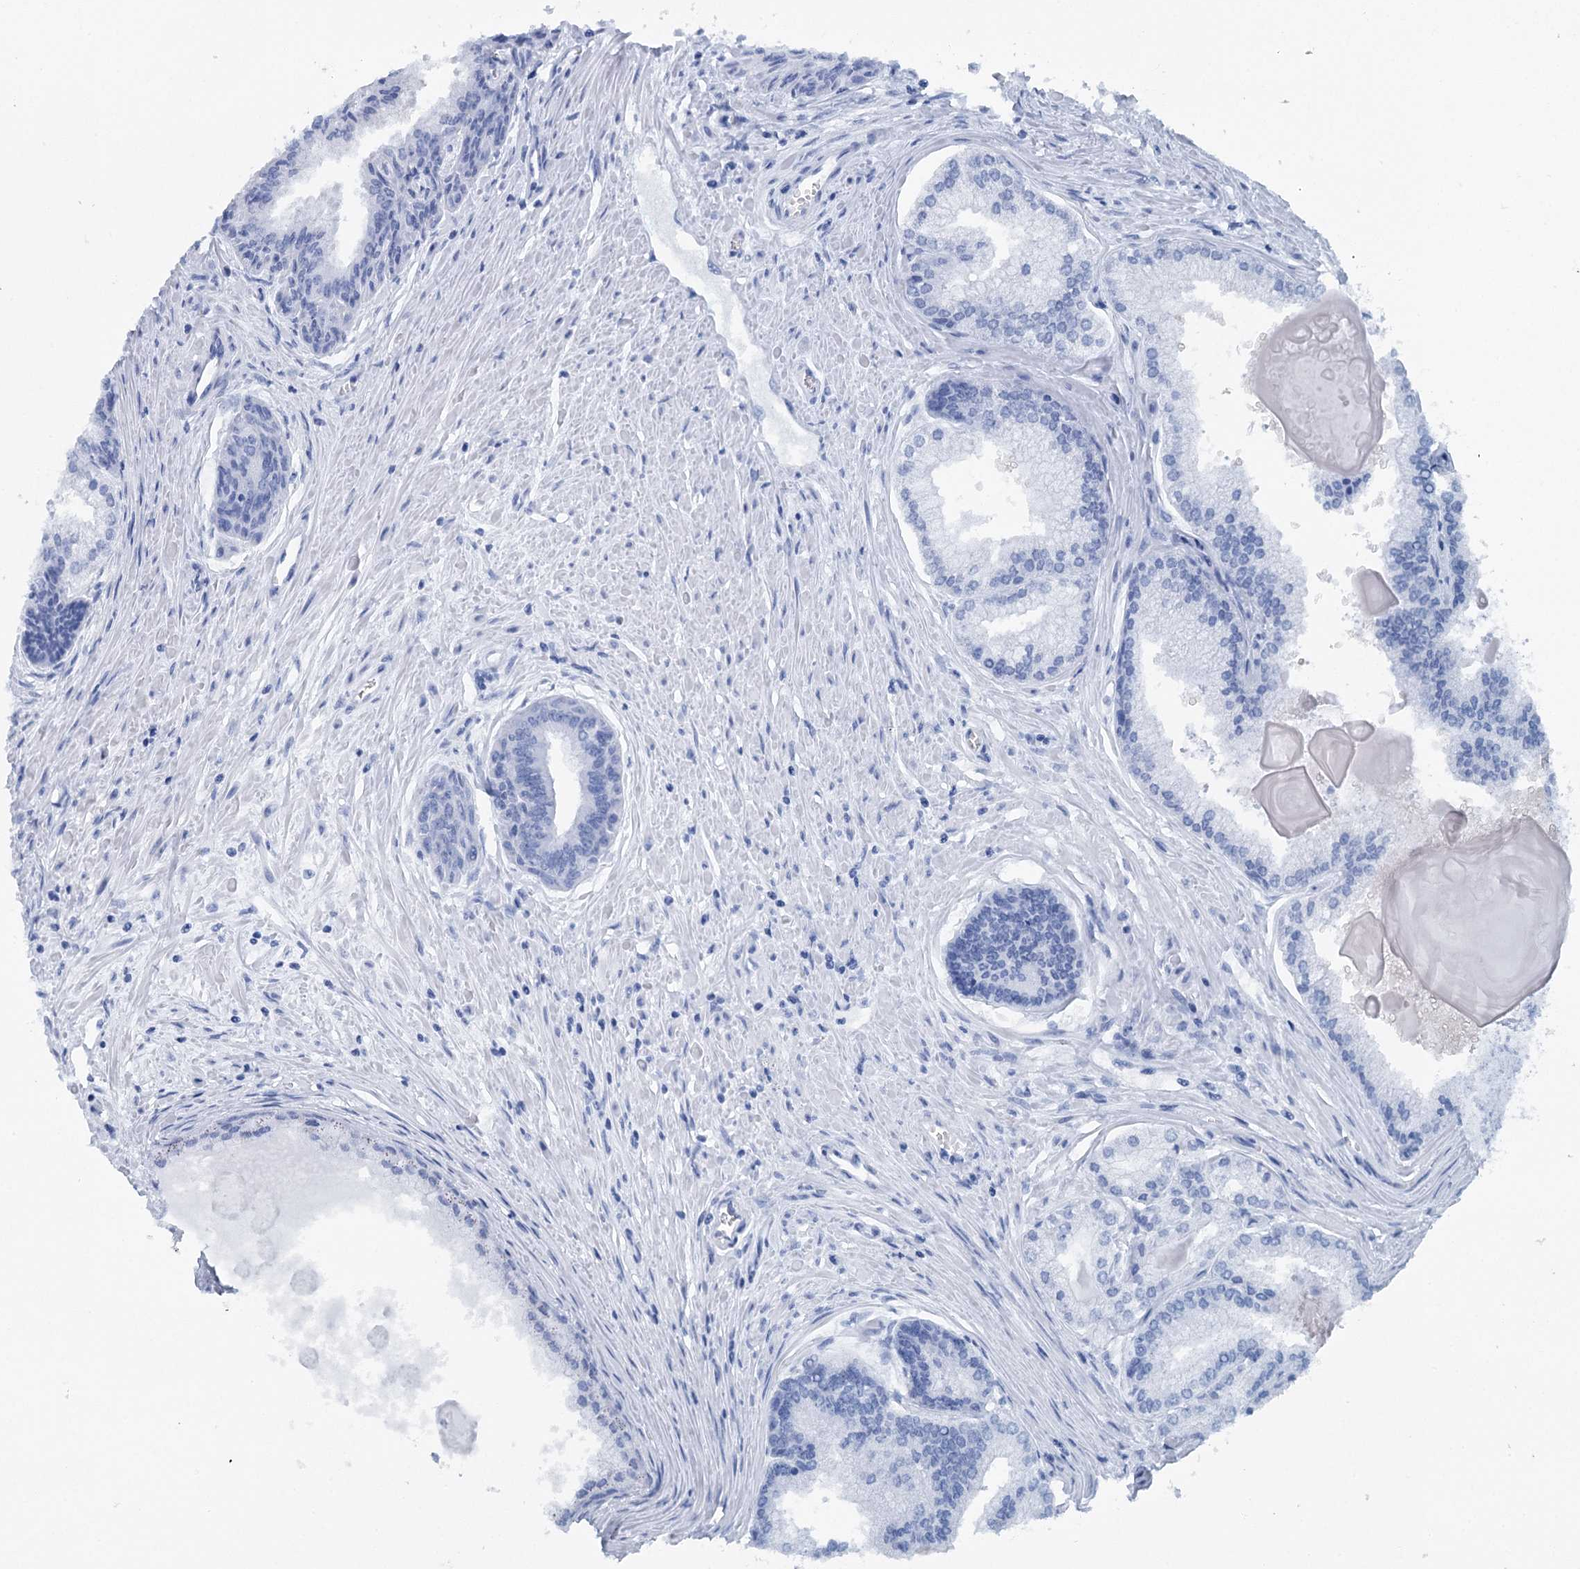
{"staining": {"intensity": "negative", "quantity": "none", "location": "none"}, "tissue": "prostate cancer", "cell_type": "Tumor cells", "image_type": "cancer", "snomed": [{"axis": "morphology", "description": "Adenocarcinoma, High grade"}, {"axis": "topography", "description": "Prostate"}], "caption": "Human prostate cancer (high-grade adenocarcinoma) stained for a protein using IHC shows no staining in tumor cells.", "gene": "MARK2", "patient": {"sex": "male", "age": 68}}